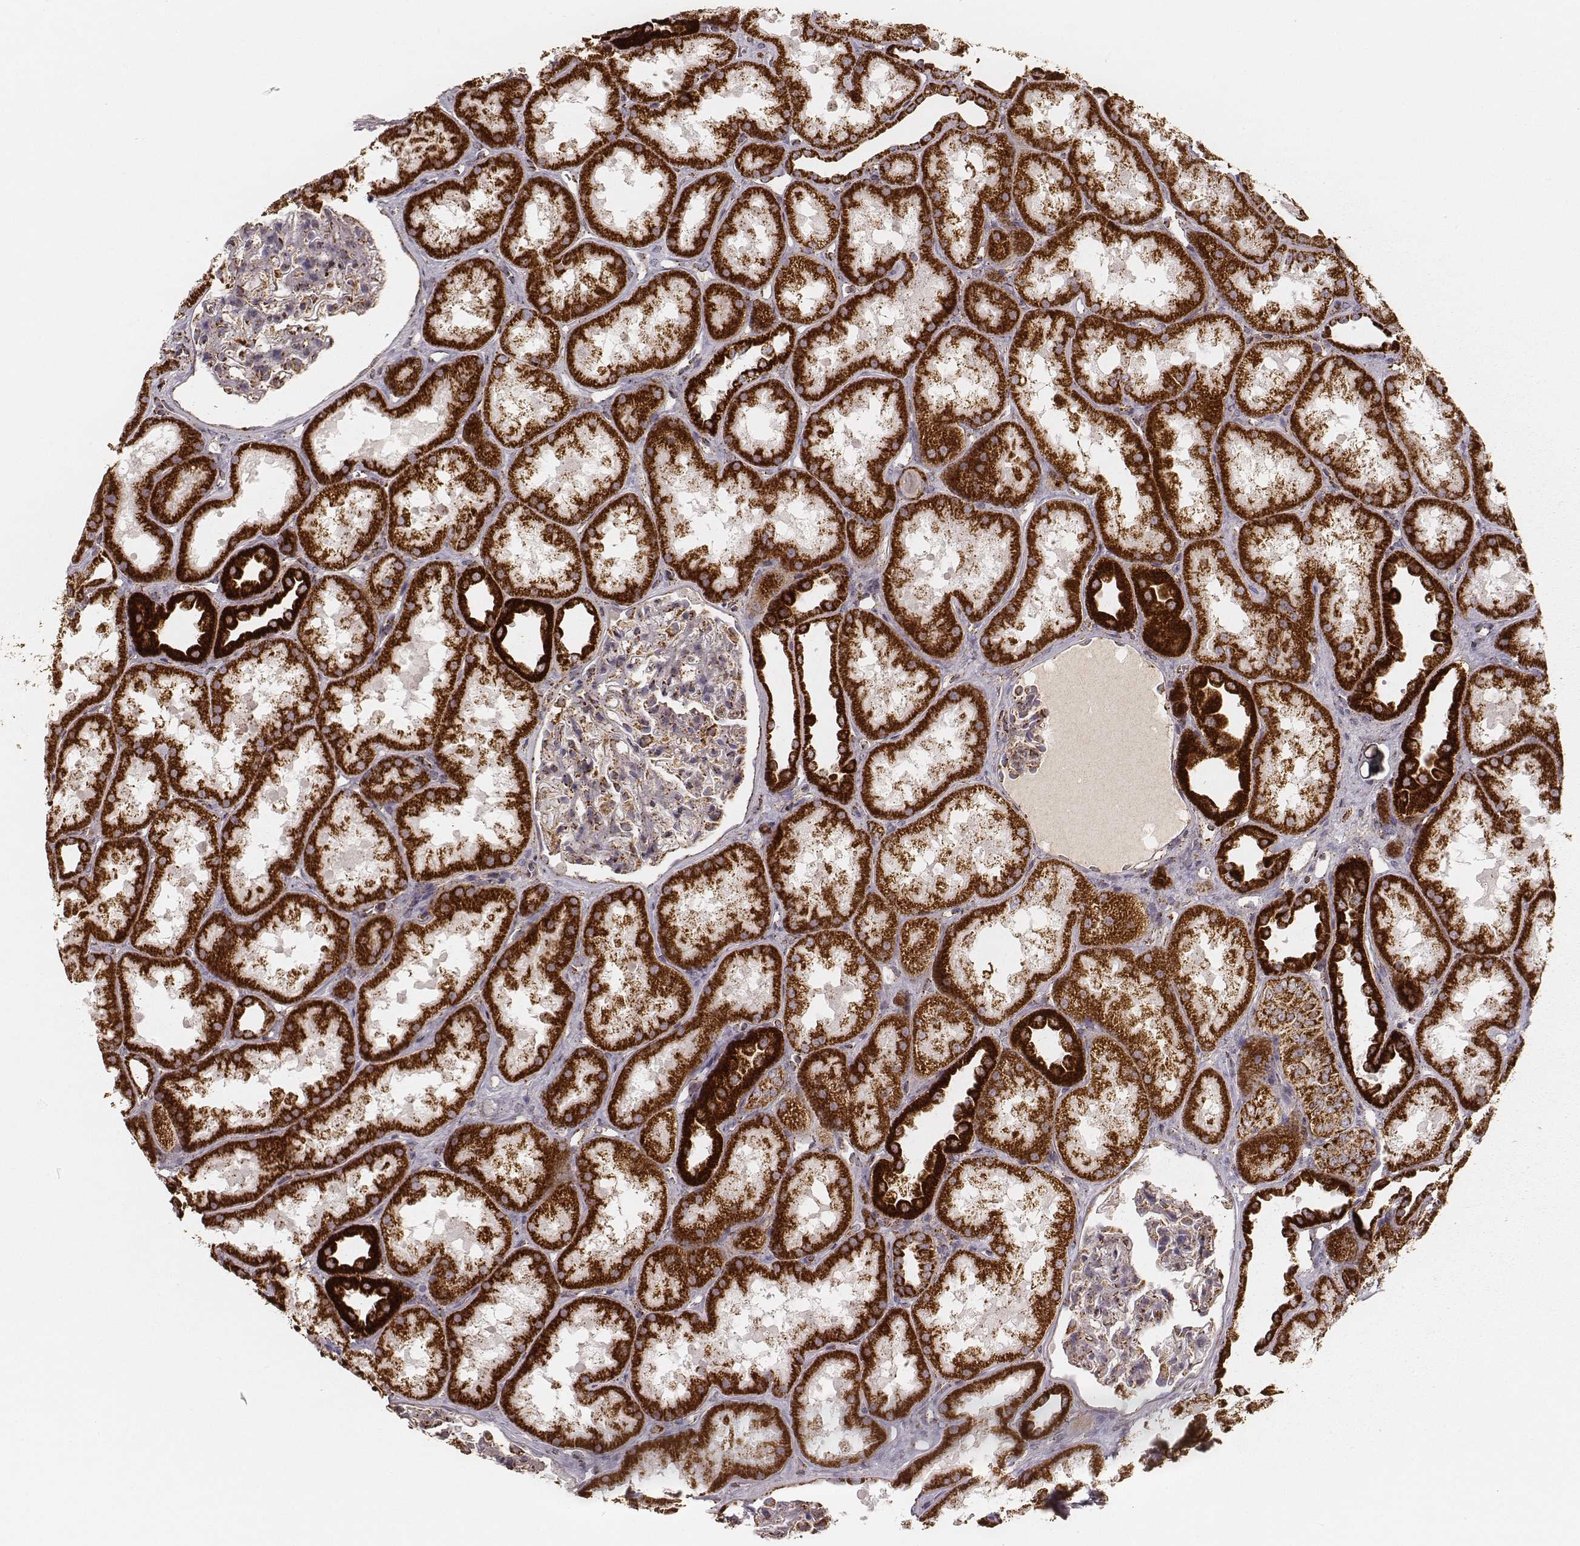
{"staining": {"intensity": "strong", "quantity": ">75%", "location": "cytoplasmic/membranous"}, "tissue": "kidney", "cell_type": "Cells in glomeruli", "image_type": "normal", "snomed": [{"axis": "morphology", "description": "Normal tissue, NOS"}, {"axis": "topography", "description": "Kidney"}], "caption": "The micrograph displays staining of normal kidney, revealing strong cytoplasmic/membranous protein expression (brown color) within cells in glomeruli. The staining was performed using DAB to visualize the protein expression in brown, while the nuclei were stained in blue with hematoxylin (Magnification: 20x).", "gene": "CS", "patient": {"sex": "male", "age": 61}}